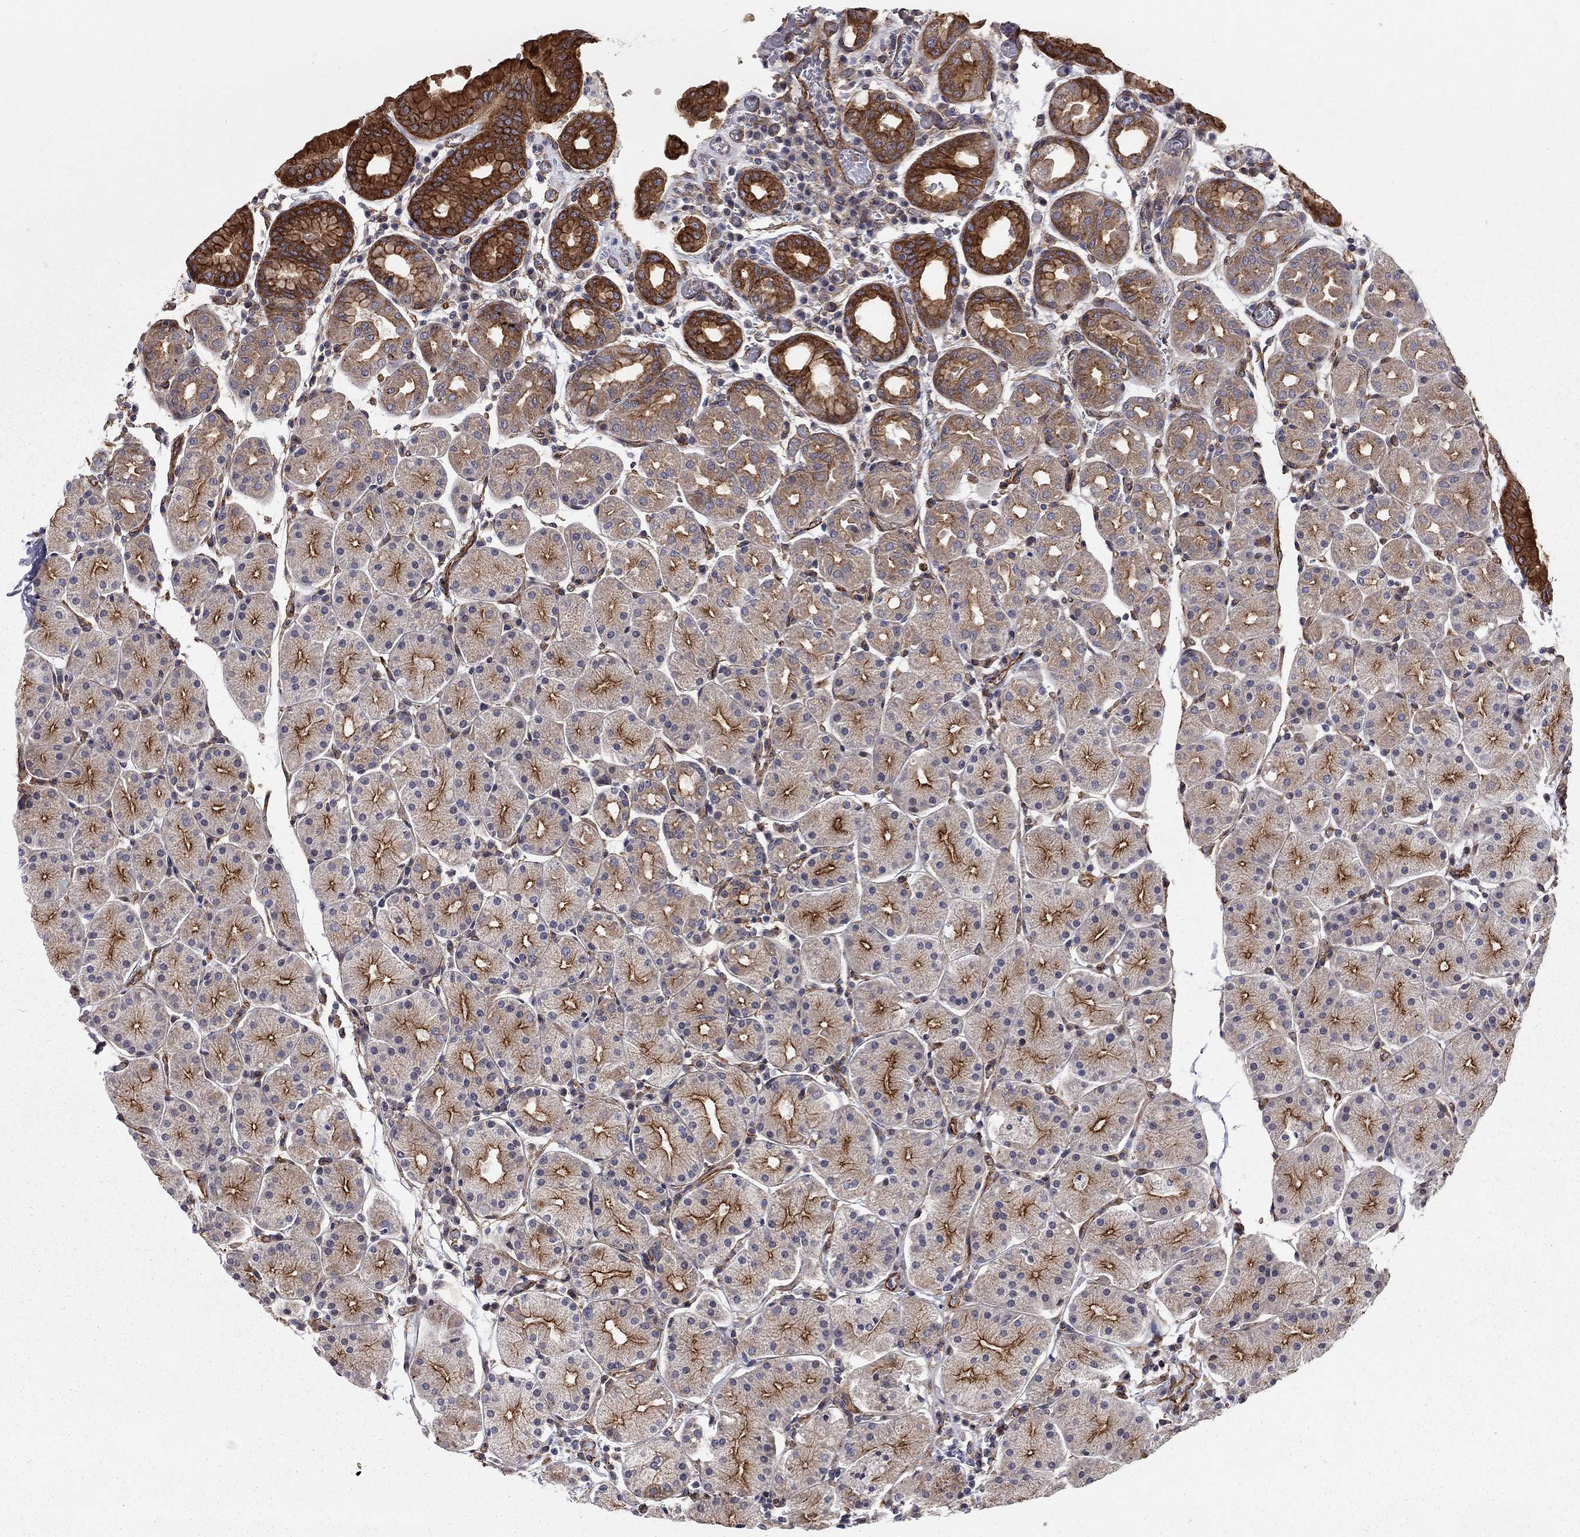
{"staining": {"intensity": "strong", "quantity": "25%-75%", "location": "cytoplasmic/membranous"}, "tissue": "stomach", "cell_type": "Glandular cells", "image_type": "normal", "snomed": [{"axis": "morphology", "description": "Normal tissue, NOS"}, {"axis": "topography", "description": "Stomach"}], "caption": "High-power microscopy captured an immunohistochemistry (IHC) micrograph of normal stomach, revealing strong cytoplasmic/membranous staining in about 25%-75% of glandular cells. The protein of interest is shown in brown color, while the nuclei are stained blue.", "gene": "RASEF", "patient": {"sex": "male", "age": 54}}